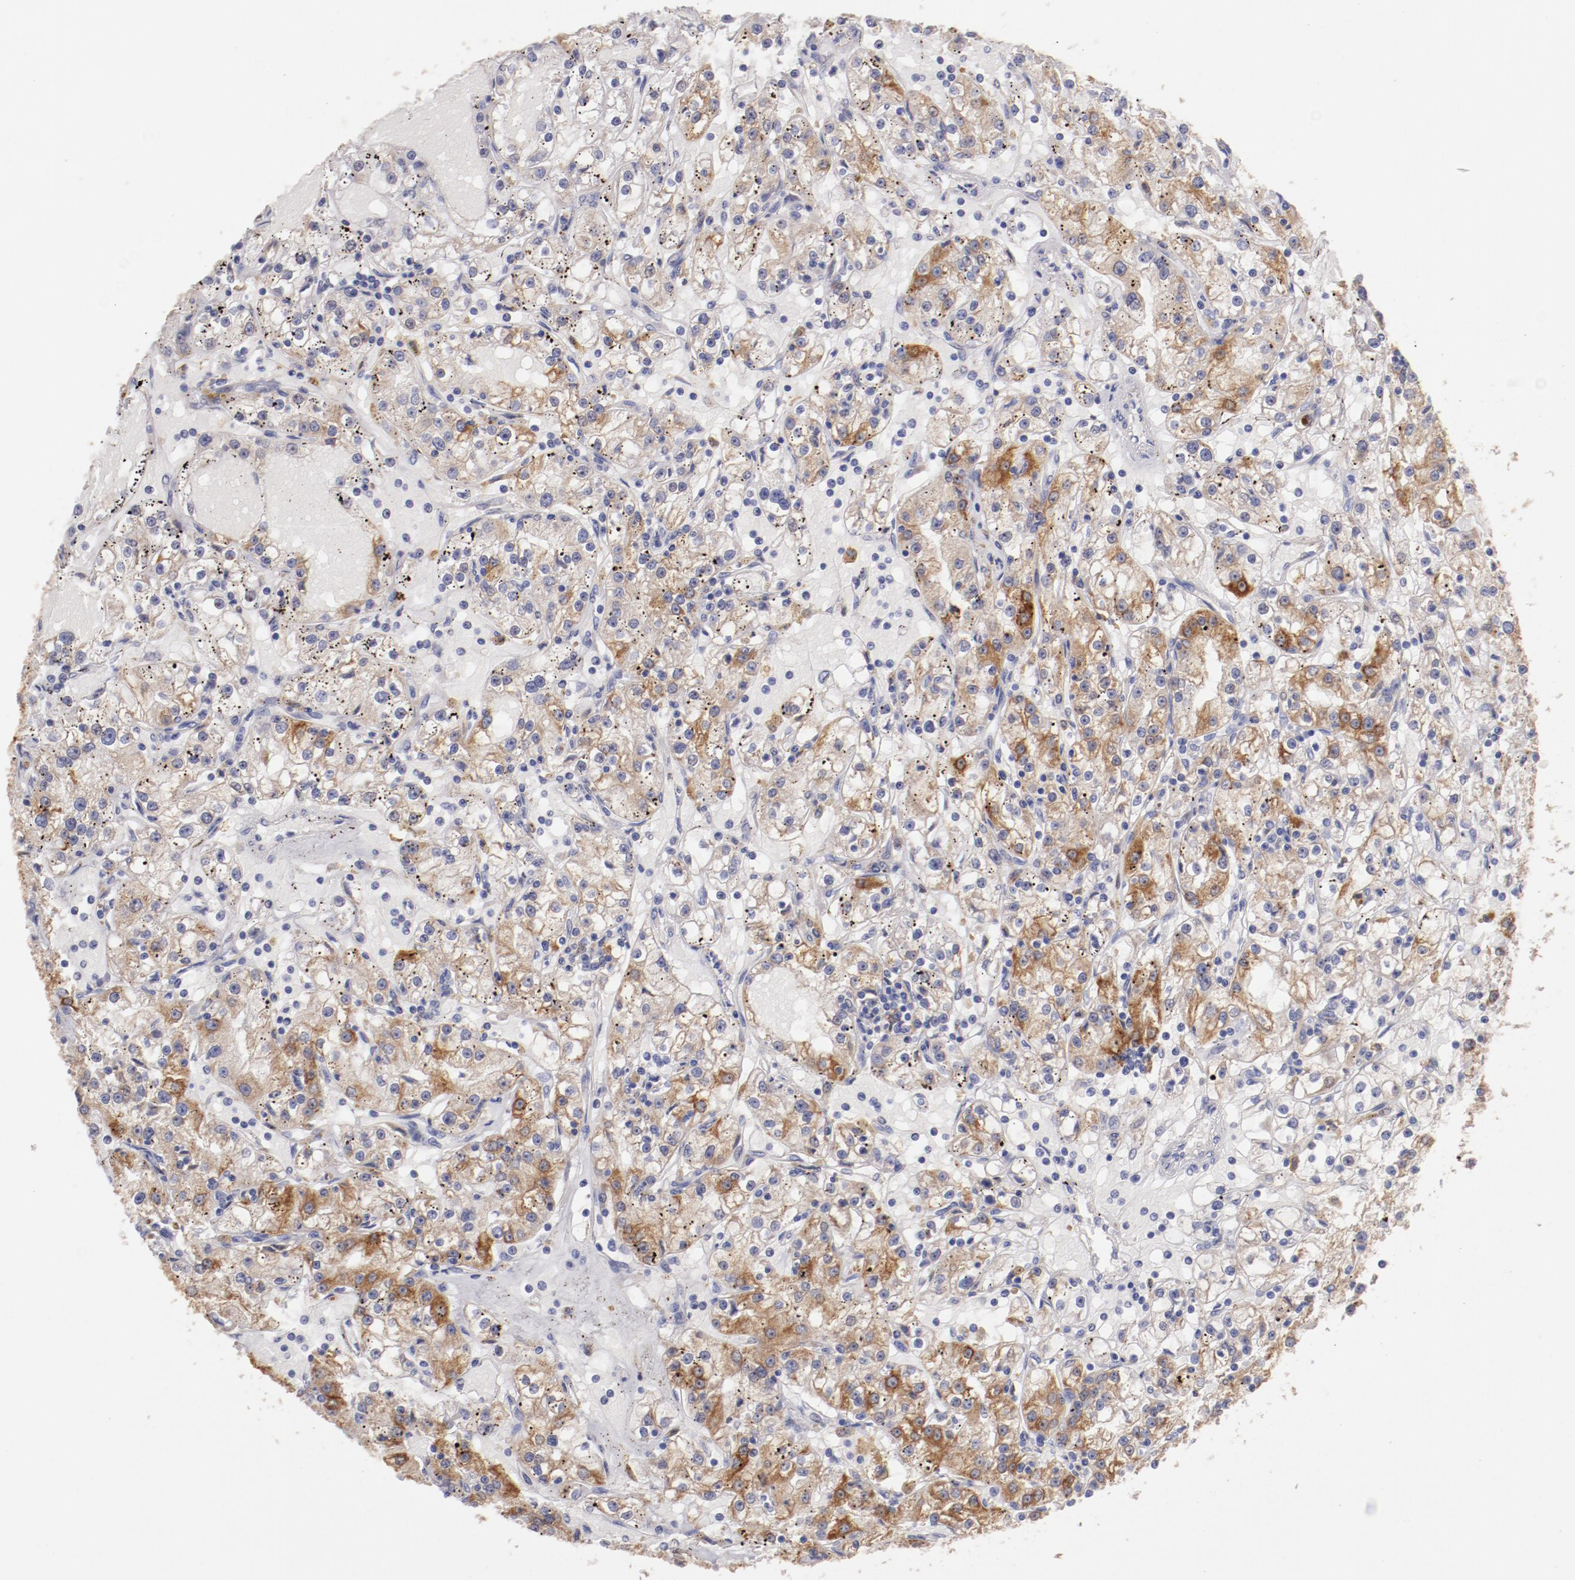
{"staining": {"intensity": "weak", "quantity": "25%-75%", "location": "cytoplasmic/membranous"}, "tissue": "renal cancer", "cell_type": "Tumor cells", "image_type": "cancer", "snomed": [{"axis": "morphology", "description": "Adenocarcinoma, NOS"}, {"axis": "topography", "description": "Kidney"}], "caption": "The immunohistochemical stain highlights weak cytoplasmic/membranous expression in tumor cells of renal adenocarcinoma tissue.", "gene": "ENTPD5", "patient": {"sex": "male", "age": 56}}